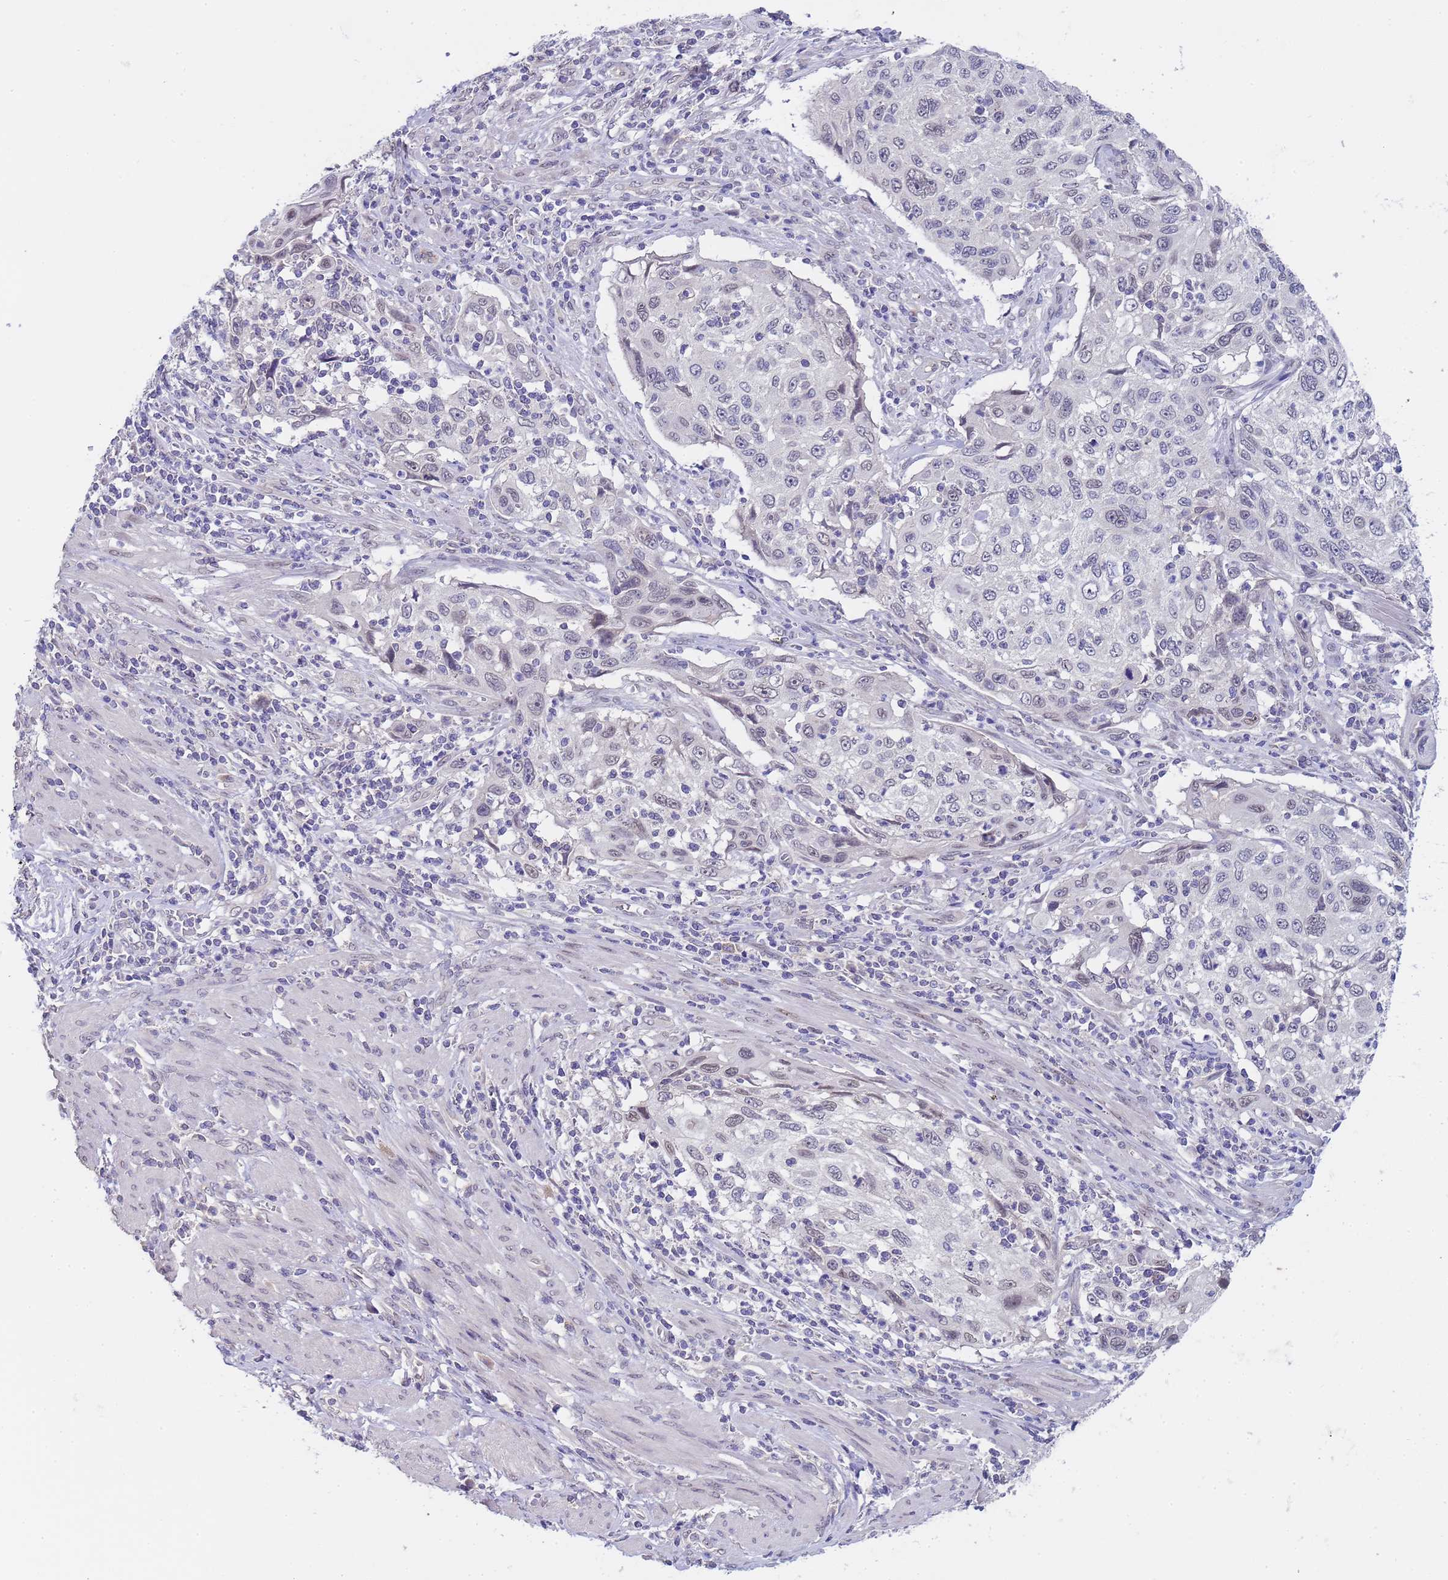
{"staining": {"intensity": "negative", "quantity": "none", "location": "none"}, "tissue": "cervical cancer", "cell_type": "Tumor cells", "image_type": "cancer", "snomed": [{"axis": "morphology", "description": "Squamous cell carcinoma, NOS"}, {"axis": "topography", "description": "Cervix"}], "caption": "High power microscopy histopathology image of an immunohistochemistry histopathology image of cervical cancer, revealing no significant positivity in tumor cells. (DAB immunohistochemistry (IHC), high magnification).", "gene": "TRMT10A", "patient": {"sex": "female", "age": 70}}